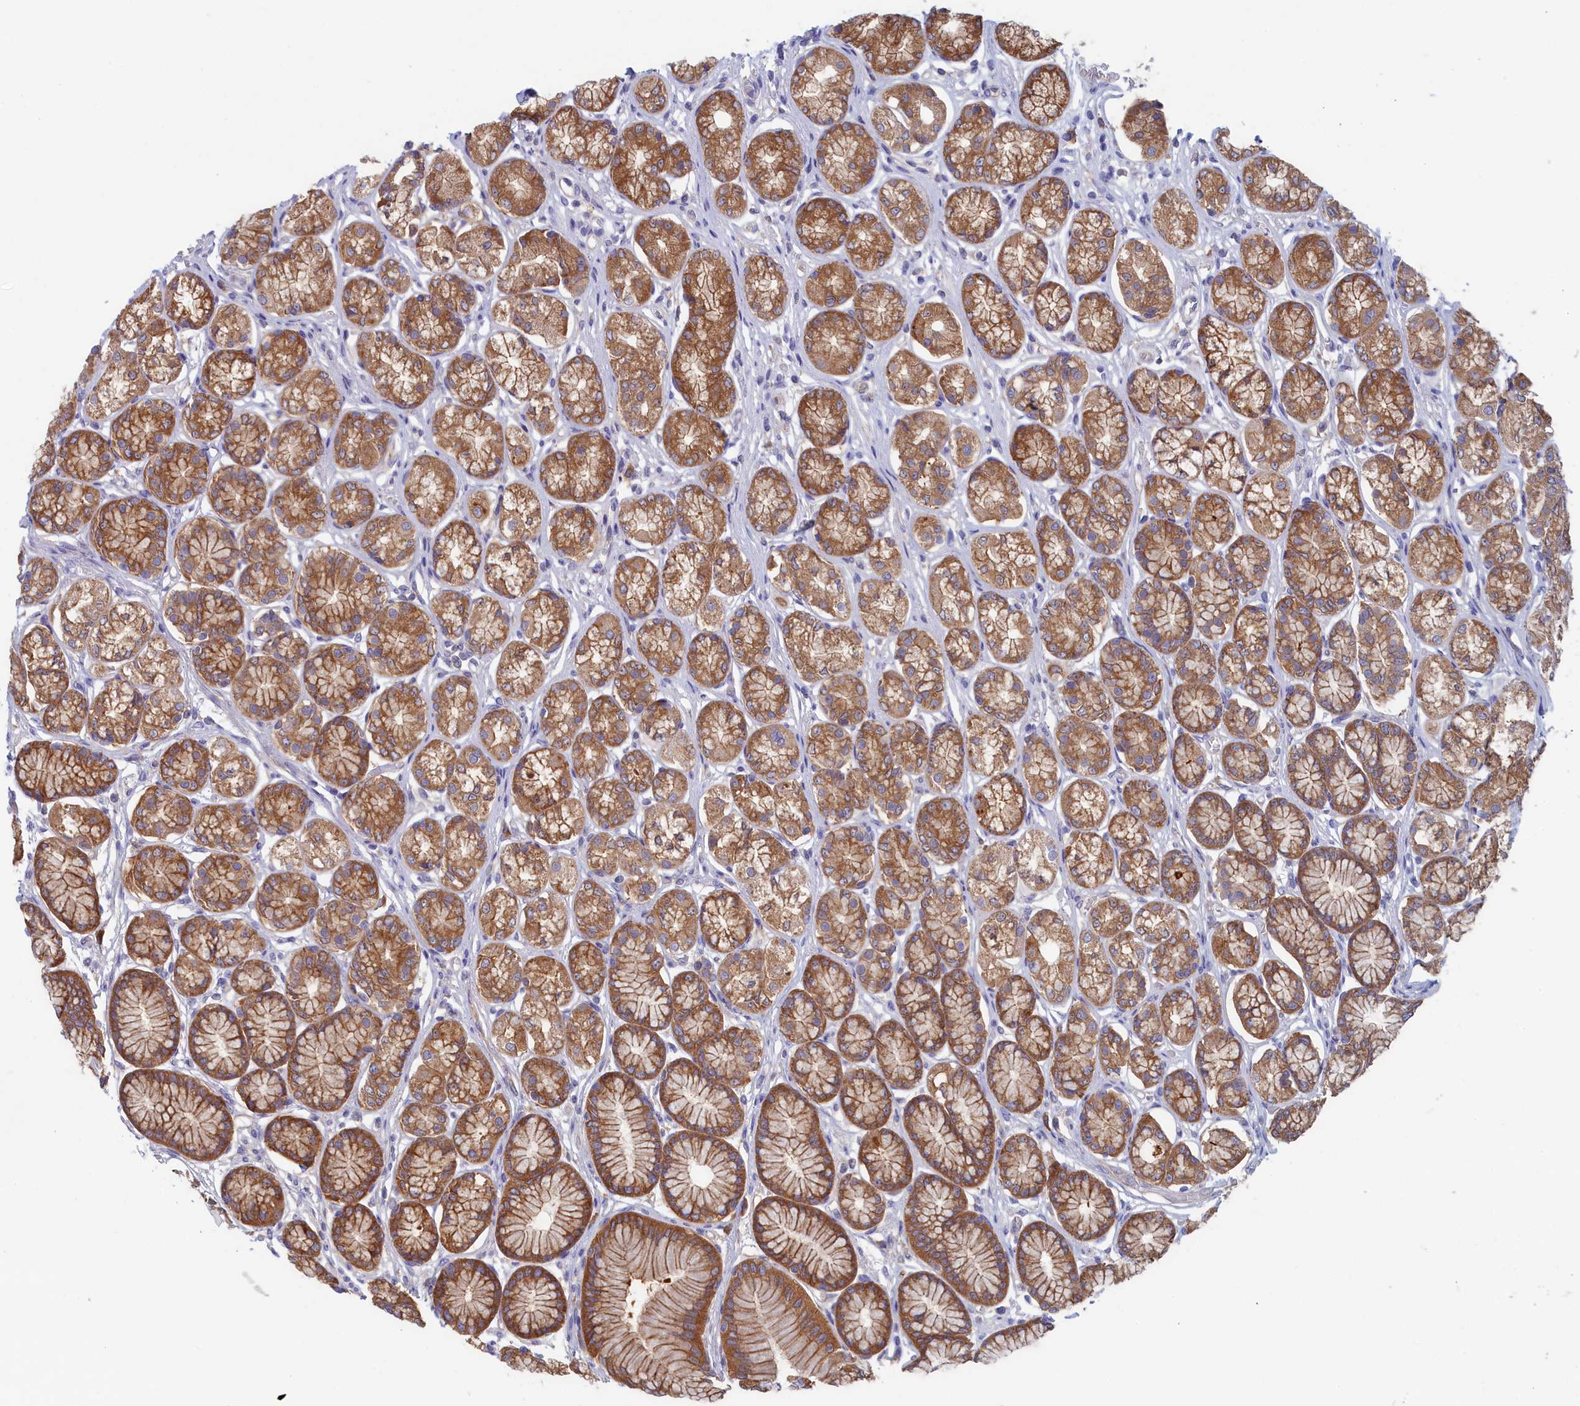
{"staining": {"intensity": "strong", "quantity": ">75%", "location": "cytoplasmic/membranous"}, "tissue": "stomach", "cell_type": "Glandular cells", "image_type": "normal", "snomed": [{"axis": "morphology", "description": "Normal tissue, NOS"}, {"axis": "morphology", "description": "Adenocarcinoma, NOS"}, {"axis": "morphology", "description": "Adenocarcinoma, High grade"}, {"axis": "topography", "description": "Stomach, upper"}, {"axis": "topography", "description": "Stomach"}], "caption": "Glandular cells show high levels of strong cytoplasmic/membranous positivity in approximately >75% of cells in benign stomach. Using DAB (brown) and hematoxylin (blue) stains, captured at high magnification using brightfield microscopy.", "gene": "SYNDIG1L", "patient": {"sex": "female", "age": 65}}